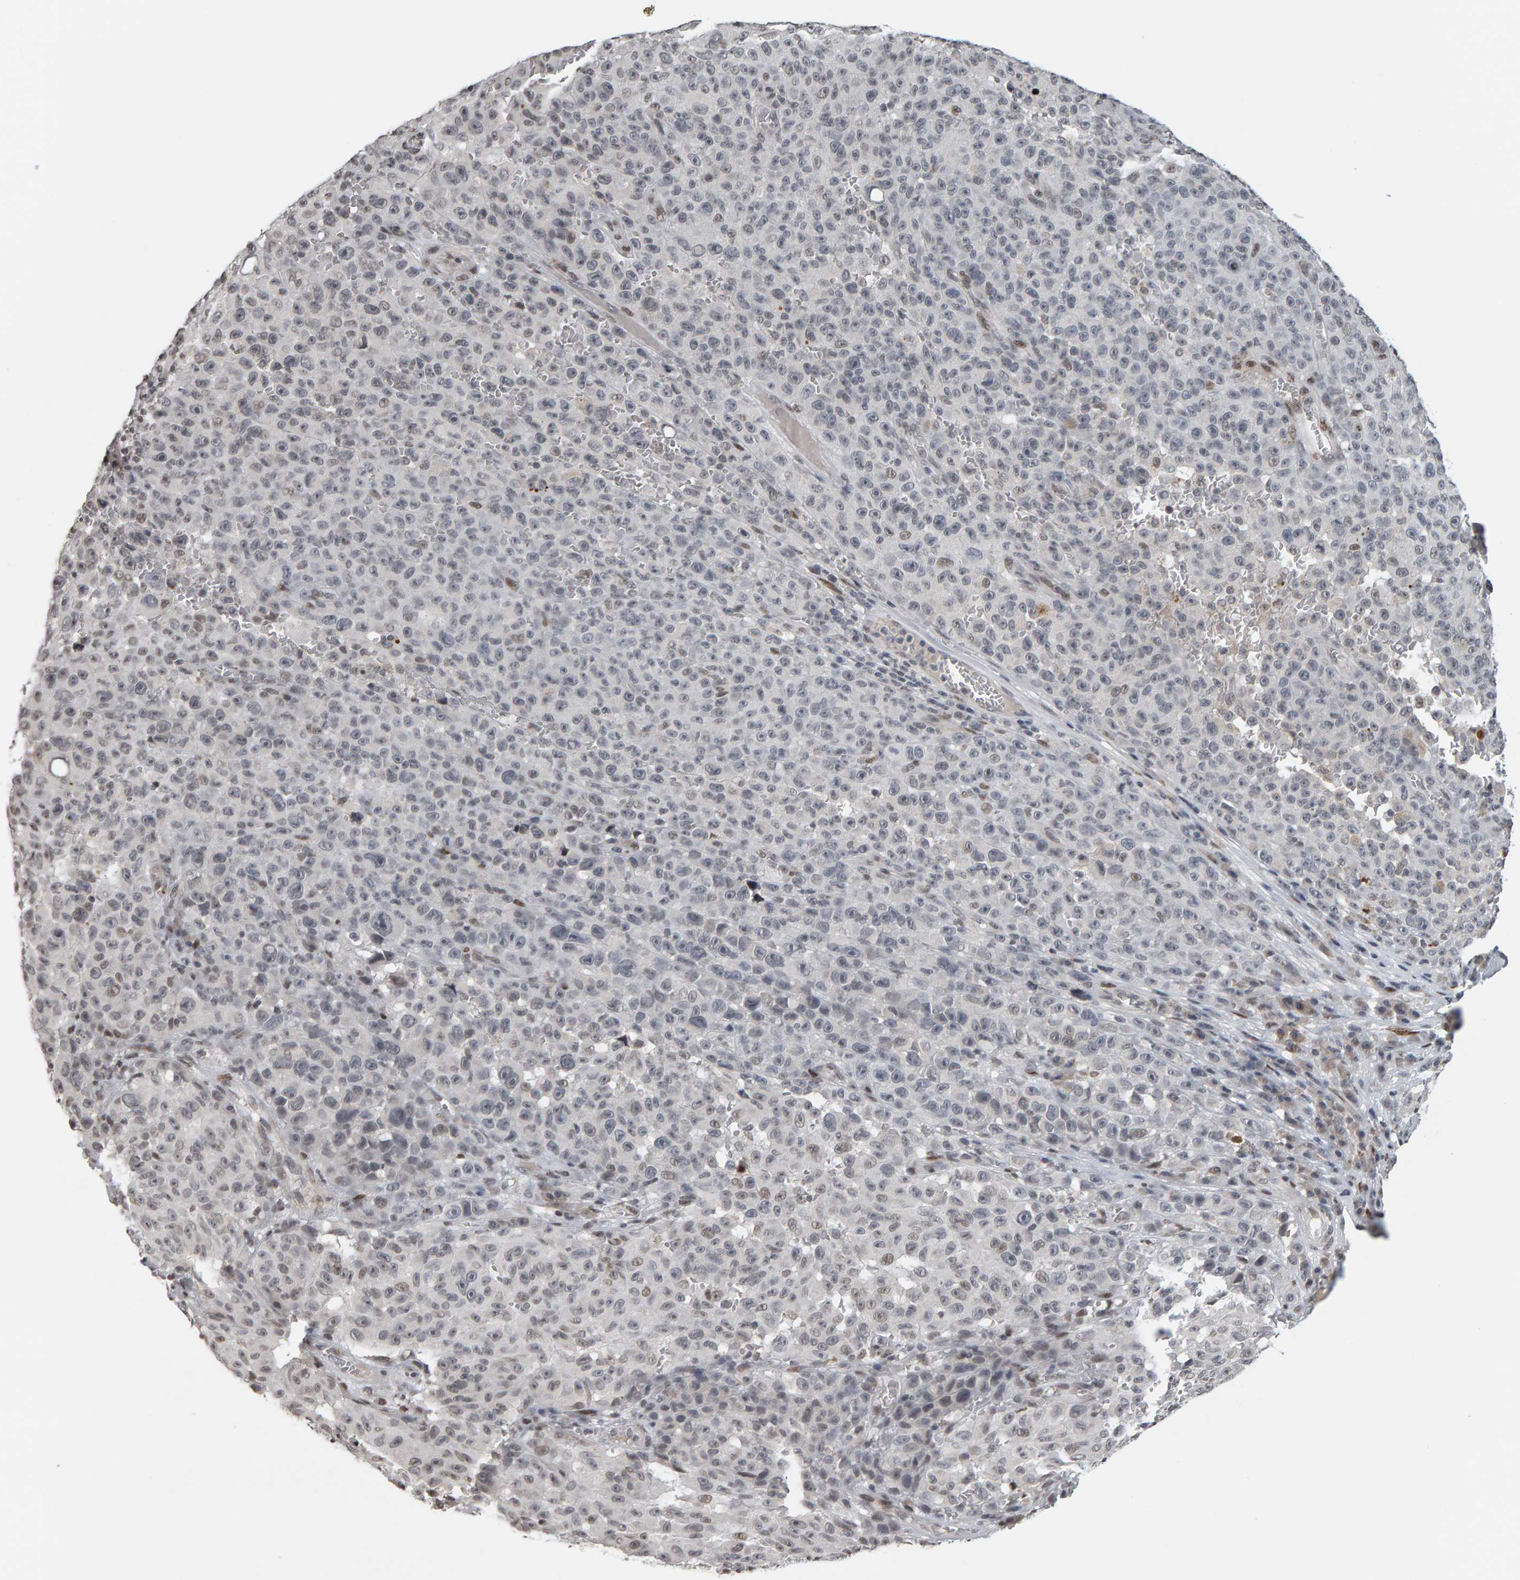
{"staining": {"intensity": "weak", "quantity": "<25%", "location": "nuclear"}, "tissue": "melanoma", "cell_type": "Tumor cells", "image_type": "cancer", "snomed": [{"axis": "morphology", "description": "Malignant melanoma, NOS"}, {"axis": "topography", "description": "Skin"}], "caption": "DAB (3,3'-diaminobenzidine) immunohistochemical staining of human melanoma exhibits no significant positivity in tumor cells.", "gene": "TRAM1", "patient": {"sex": "female", "age": 82}}